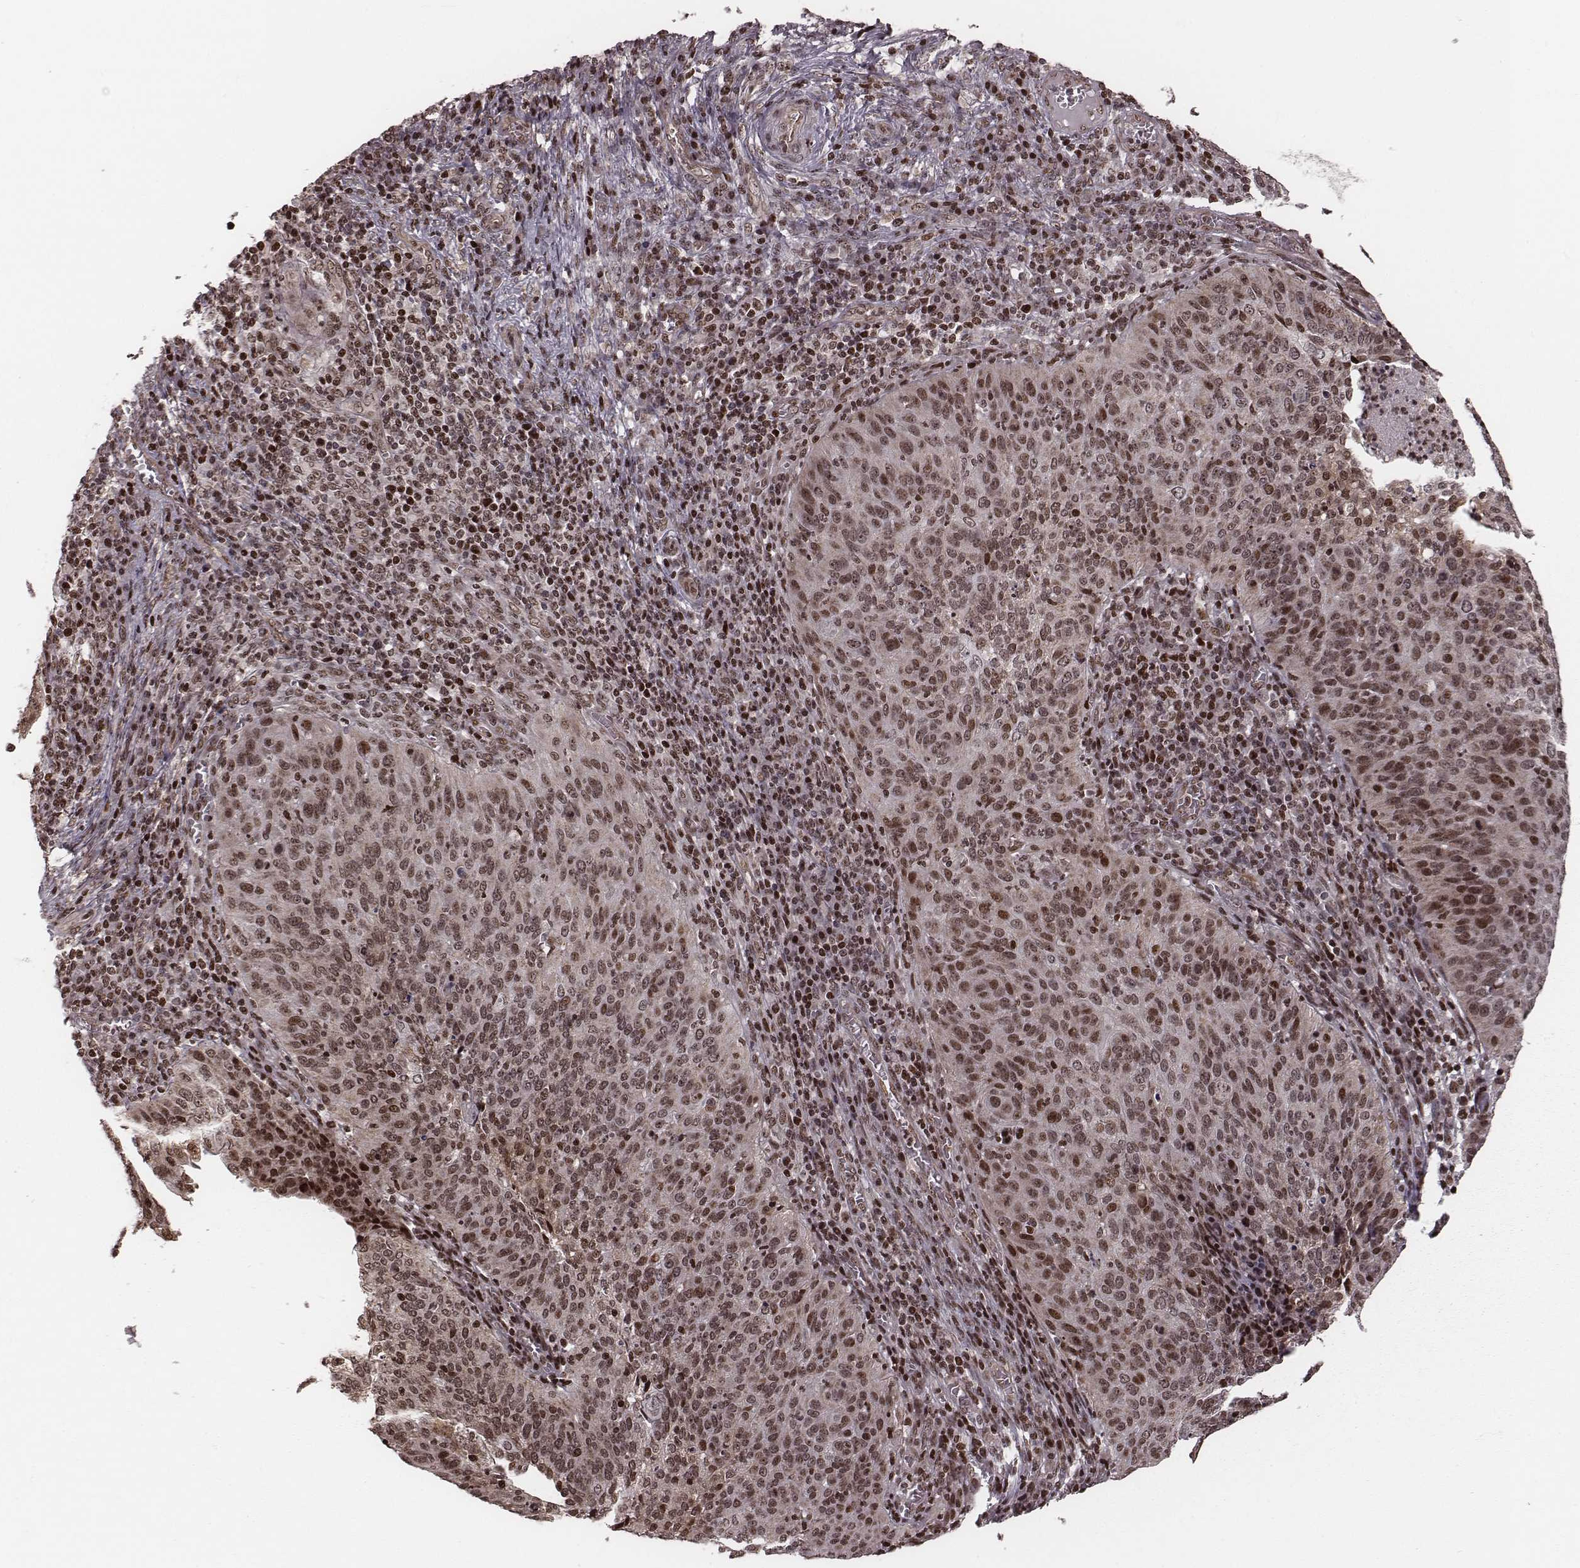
{"staining": {"intensity": "weak", "quantity": "25%-75%", "location": "cytoplasmic/membranous,nuclear"}, "tissue": "cervical cancer", "cell_type": "Tumor cells", "image_type": "cancer", "snomed": [{"axis": "morphology", "description": "Squamous cell carcinoma, NOS"}, {"axis": "topography", "description": "Cervix"}], "caption": "Protein expression analysis of cervical squamous cell carcinoma exhibits weak cytoplasmic/membranous and nuclear expression in approximately 25%-75% of tumor cells.", "gene": "VRK3", "patient": {"sex": "female", "age": 39}}